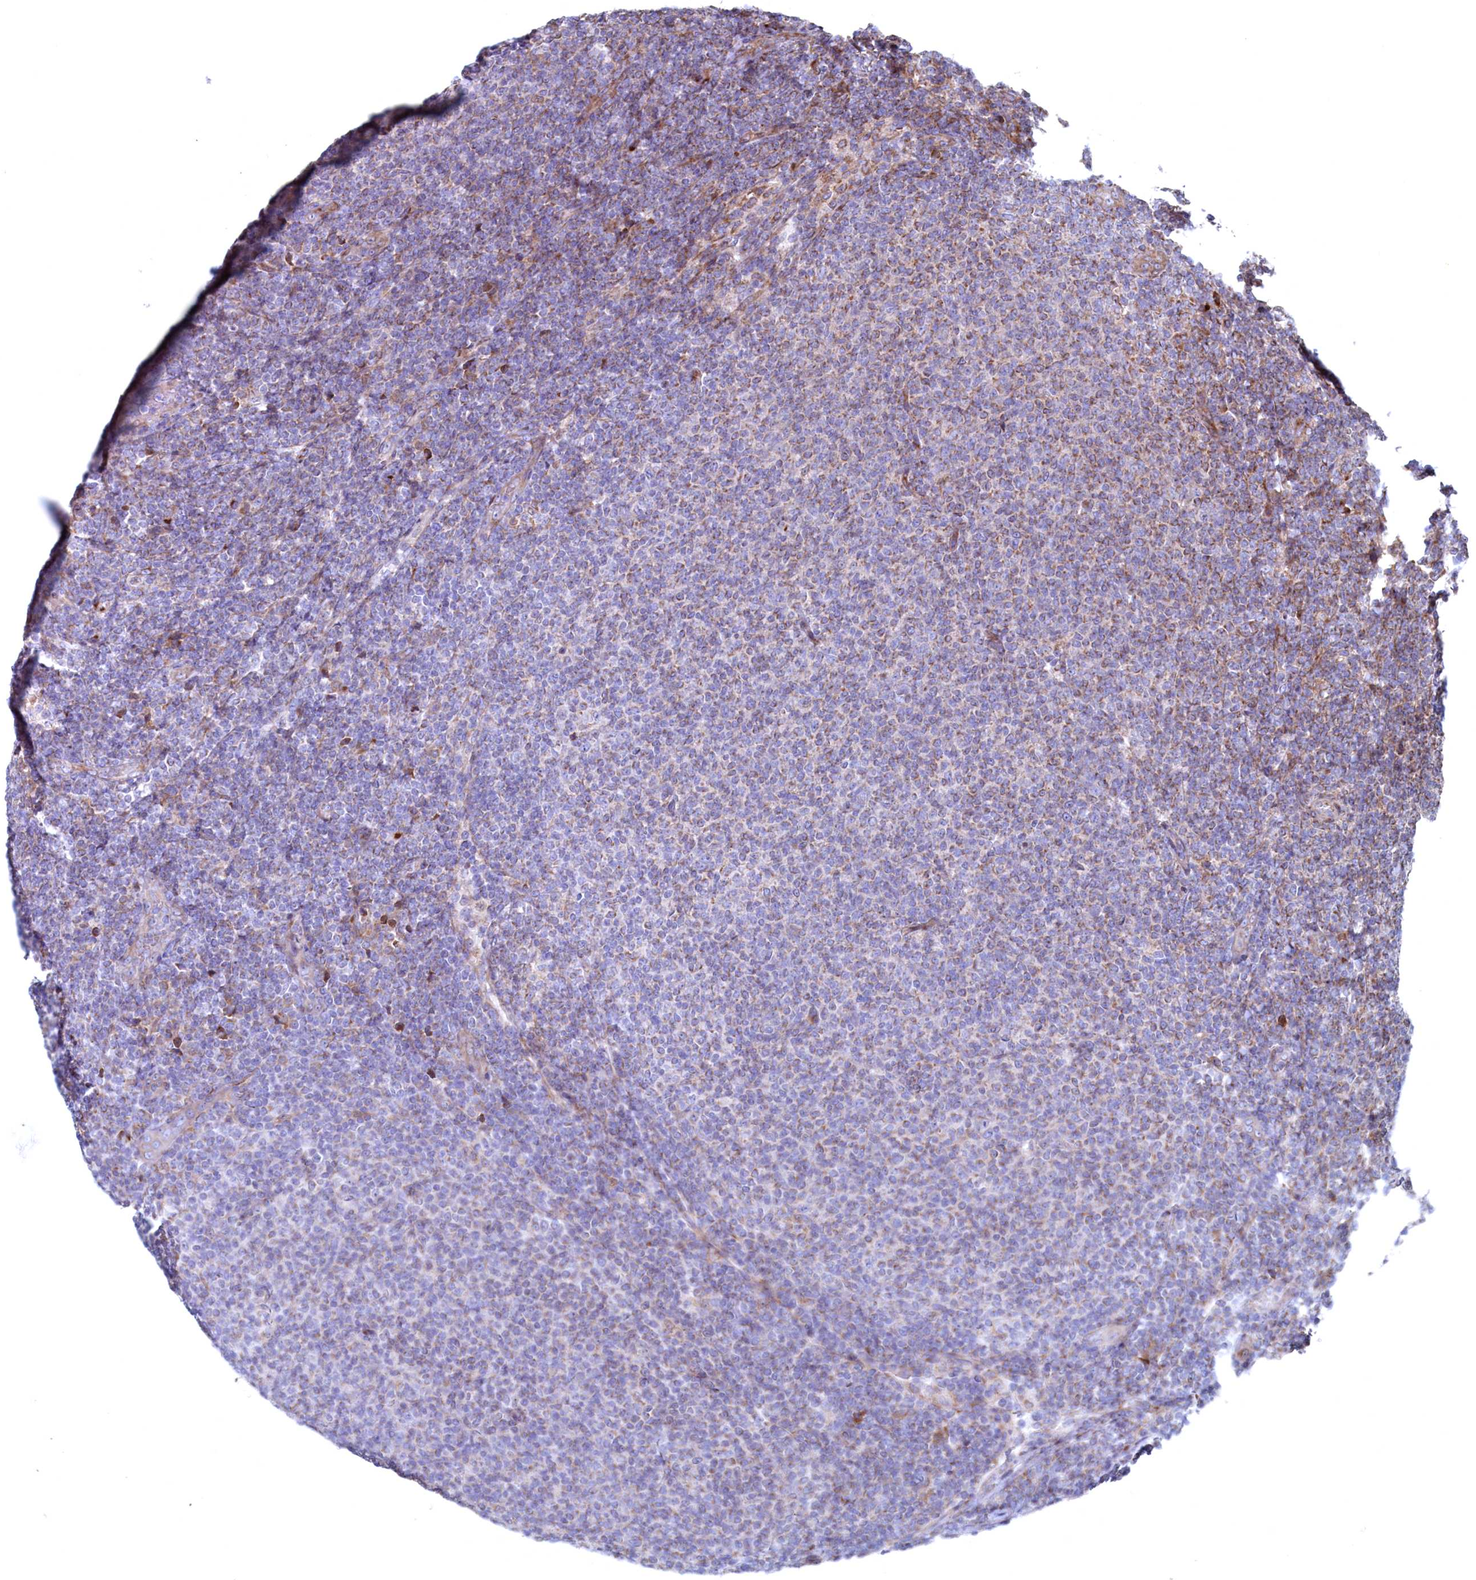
{"staining": {"intensity": "weak", "quantity": "<25%", "location": "cytoplasmic/membranous"}, "tissue": "lymphoma", "cell_type": "Tumor cells", "image_type": "cancer", "snomed": [{"axis": "morphology", "description": "Malignant lymphoma, non-Hodgkin's type, Low grade"}, {"axis": "topography", "description": "Lymph node"}], "caption": "IHC image of neoplastic tissue: lymphoma stained with DAB (3,3'-diaminobenzidine) displays no significant protein expression in tumor cells. (Stains: DAB immunohistochemistry with hematoxylin counter stain, Microscopy: brightfield microscopy at high magnification).", "gene": "MTFMT", "patient": {"sex": "male", "age": 66}}